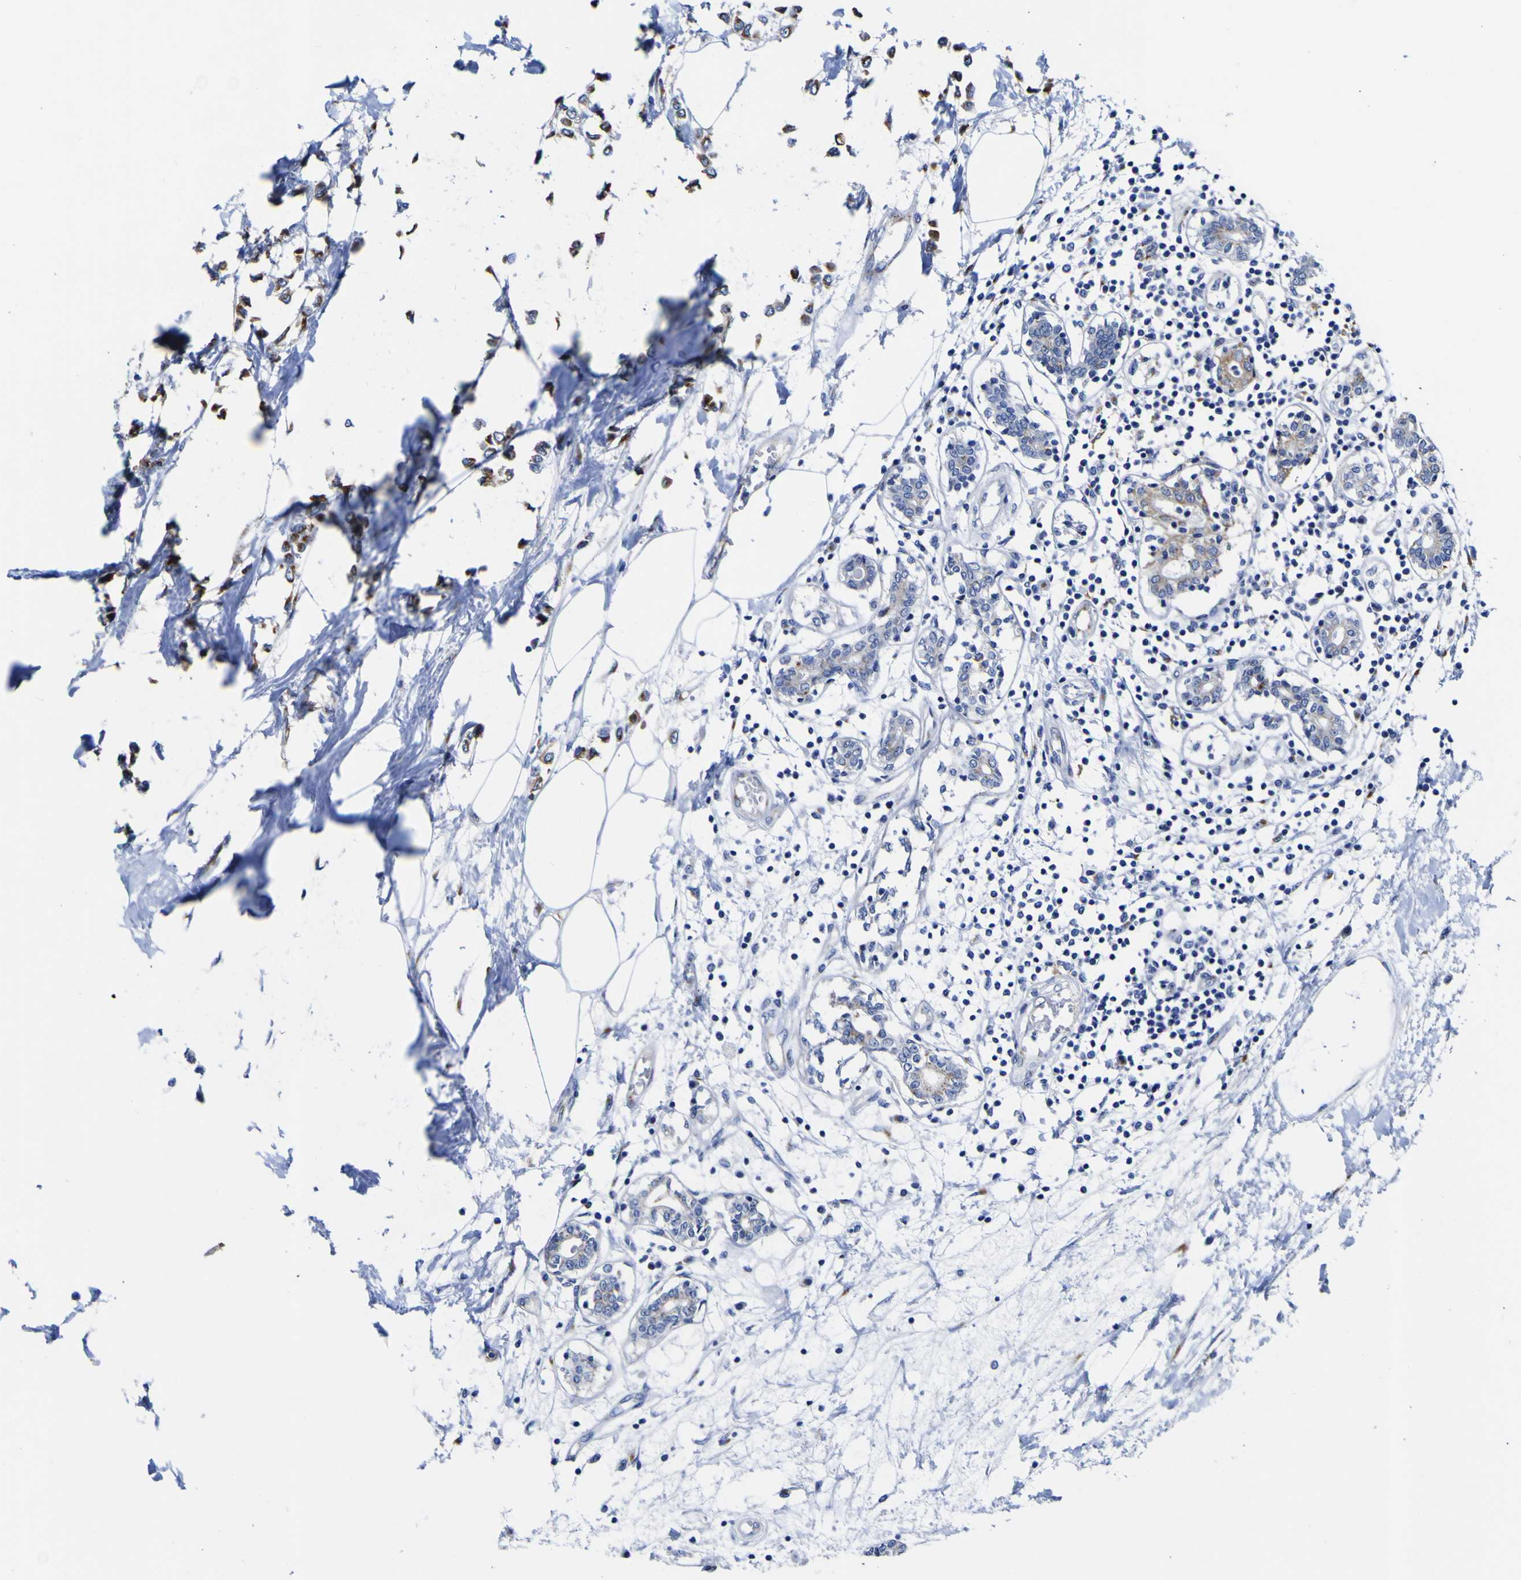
{"staining": {"intensity": "moderate", "quantity": ">75%", "location": "cytoplasmic/membranous"}, "tissue": "breast cancer", "cell_type": "Tumor cells", "image_type": "cancer", "snomed": [{"axis": "morphology", "description": "Lobular carcinoma"}, {"axis": "topography", "description": "Breast"}], "caption": "A brown stain highlights moderate cytoplasmic/membranous expression of a protein in breast cancer (lobular carcinoma) tumor cells.", "gene": "GOLM1", "patient": {"sex": "female", "age": 51}}